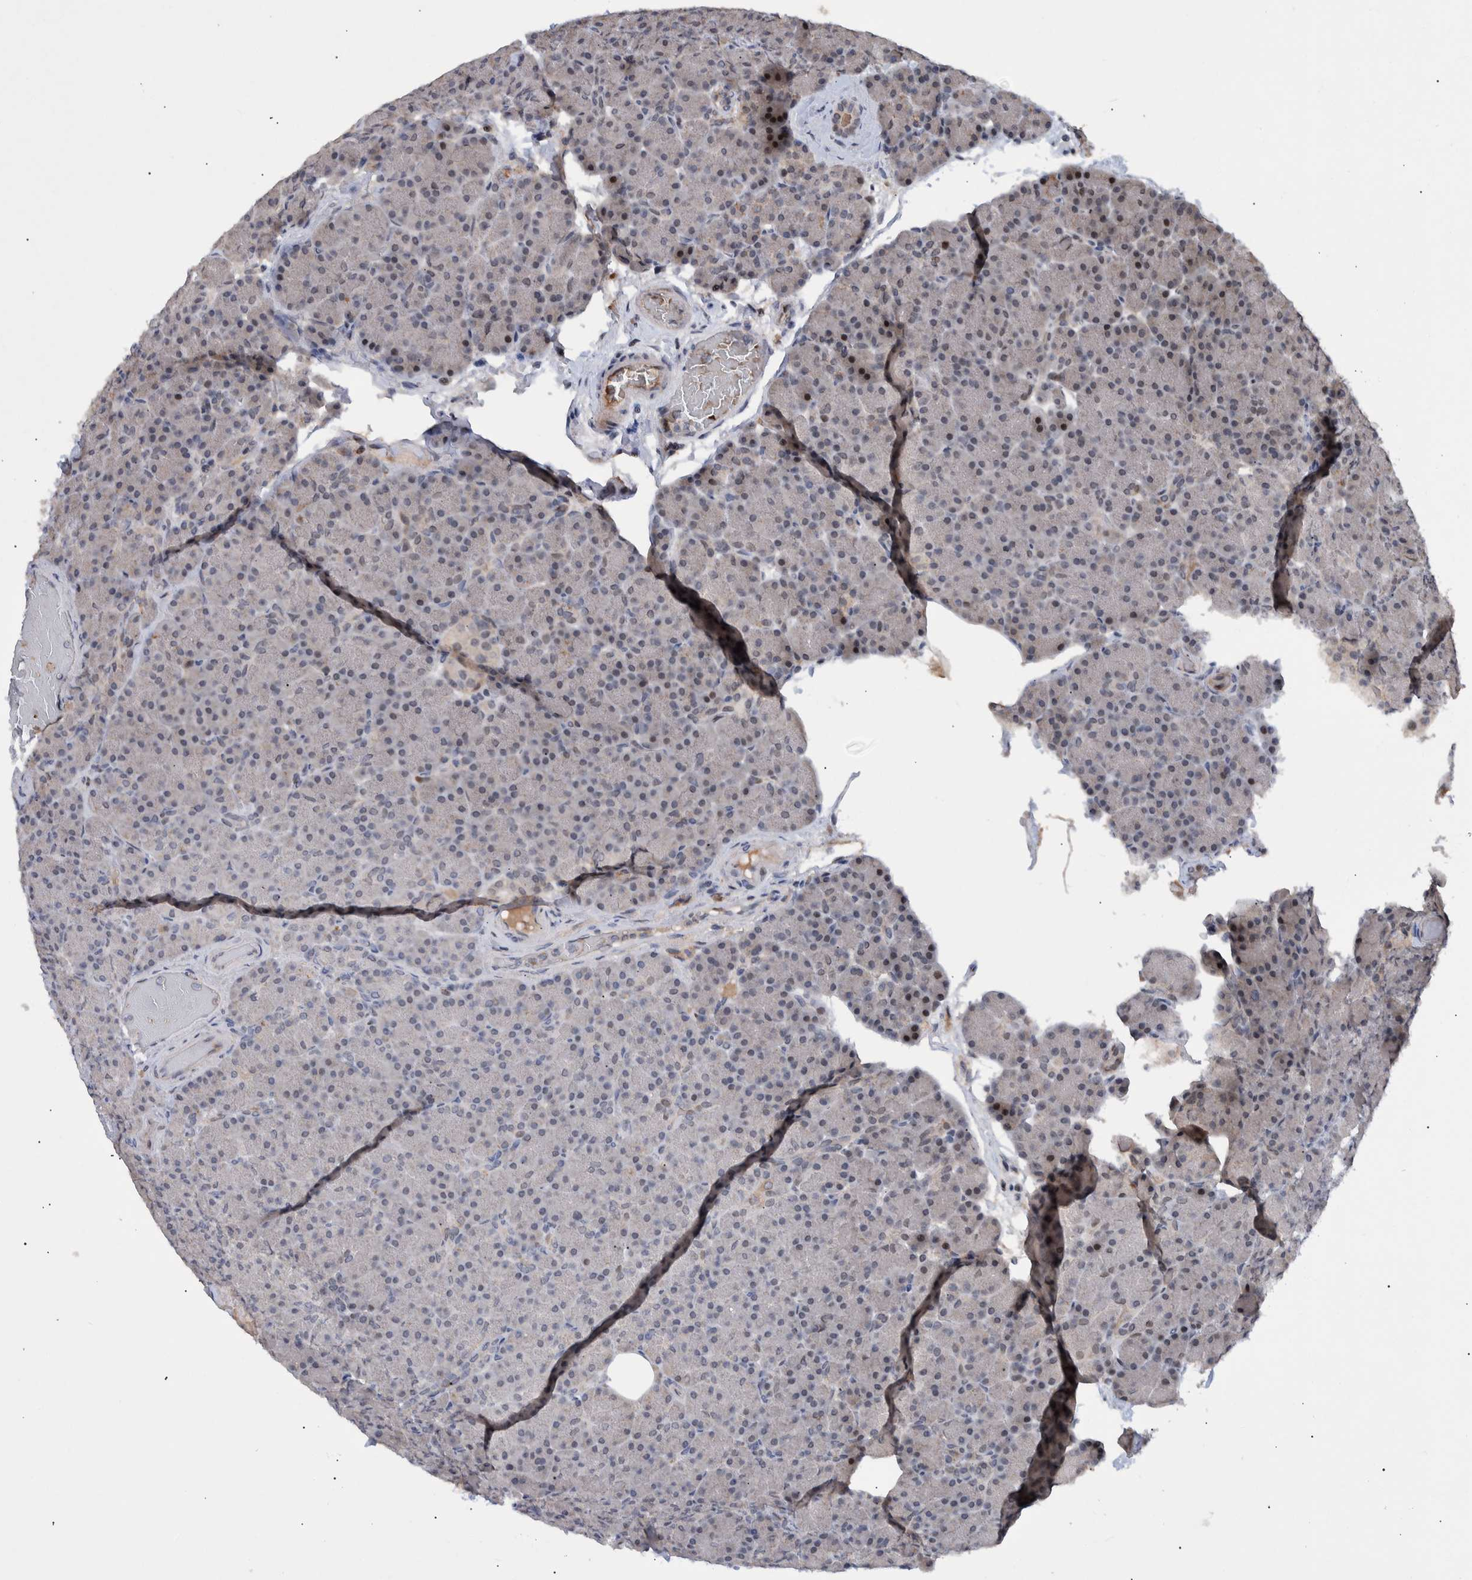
{"staining": {"intensity": "moderate", "quantity": "<25%", "location": "nuclear"}, "tissue": "pancreas", "cell_type": "Exocrine glandular cells", "image_type": "normal", "snomed": [{"axis": "morphology", "description": "Normal tissue, NOS"}, {"axis": "topography", "description": "Pancreas"}], "caption": "Protein positivity by immunohistochemistry displays moderate nuclear staining in approximately <25% of exocrine glandular cells in normal pancreas.", "gene": "ESRP1", "patient": {"sex": "female", "age": 43}}